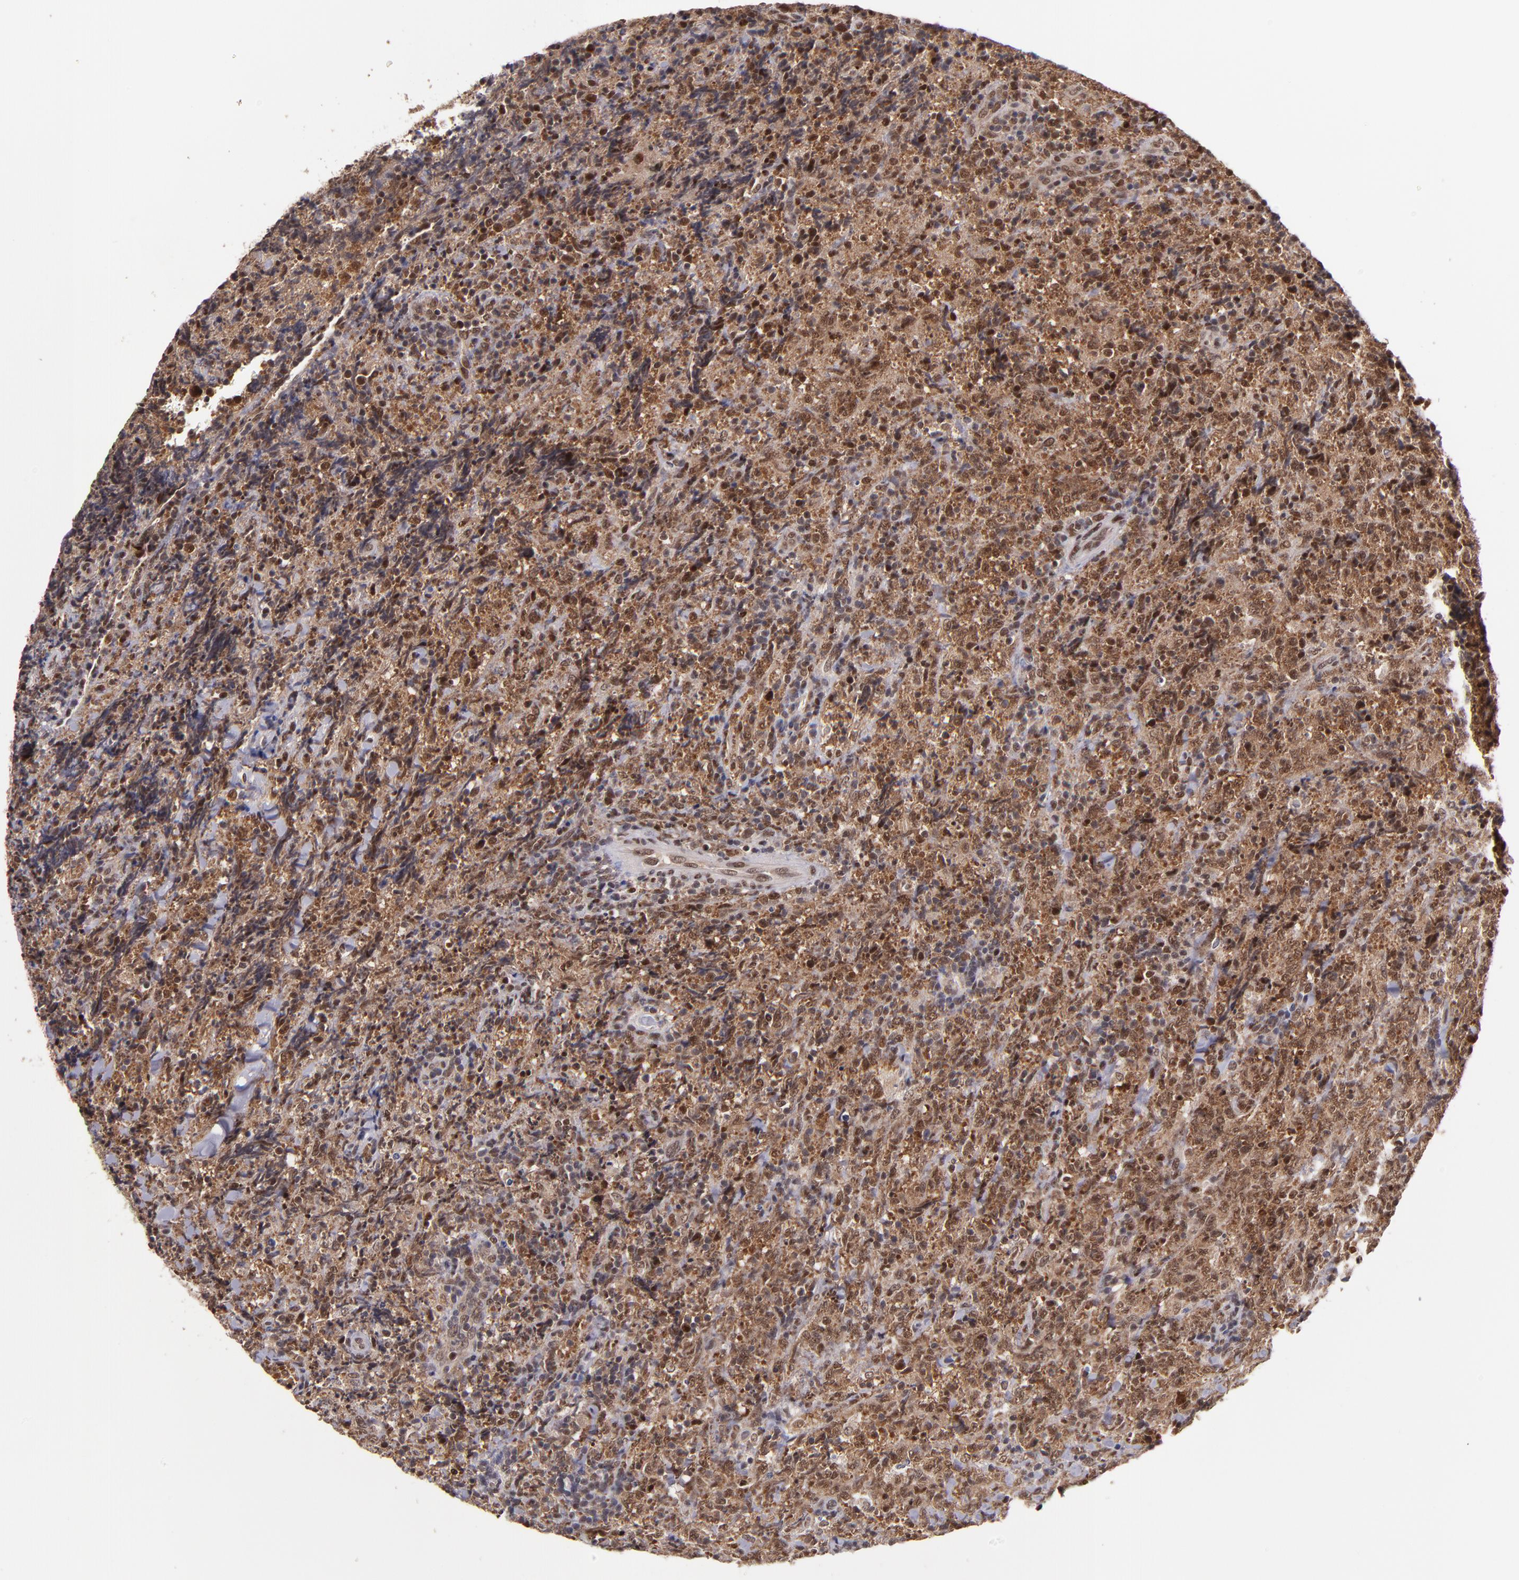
{"staining": {"intensity": "moderate", "quantity": ">75%", "location": "cytoplasmic/membranous,nuclear"}, "tissue": "lymphoma", "cell_type": "Tumor cells", "image_type": "cancer", "snomed": [{"axis": "morphology", "description": "Malignant lymphoma, non-Hodgkin's type, High grade"}, {"axis": "topography", "description": "Tonsil"}], "caption": "Brown immunohistochemical staining in human lymphoma demonstrates moderate cytoplasmic/membranous and nuclear expression in approximately >75% of tumor cells.", "gene": "EP300", "patient": {"sex": "female", "age": 36}}